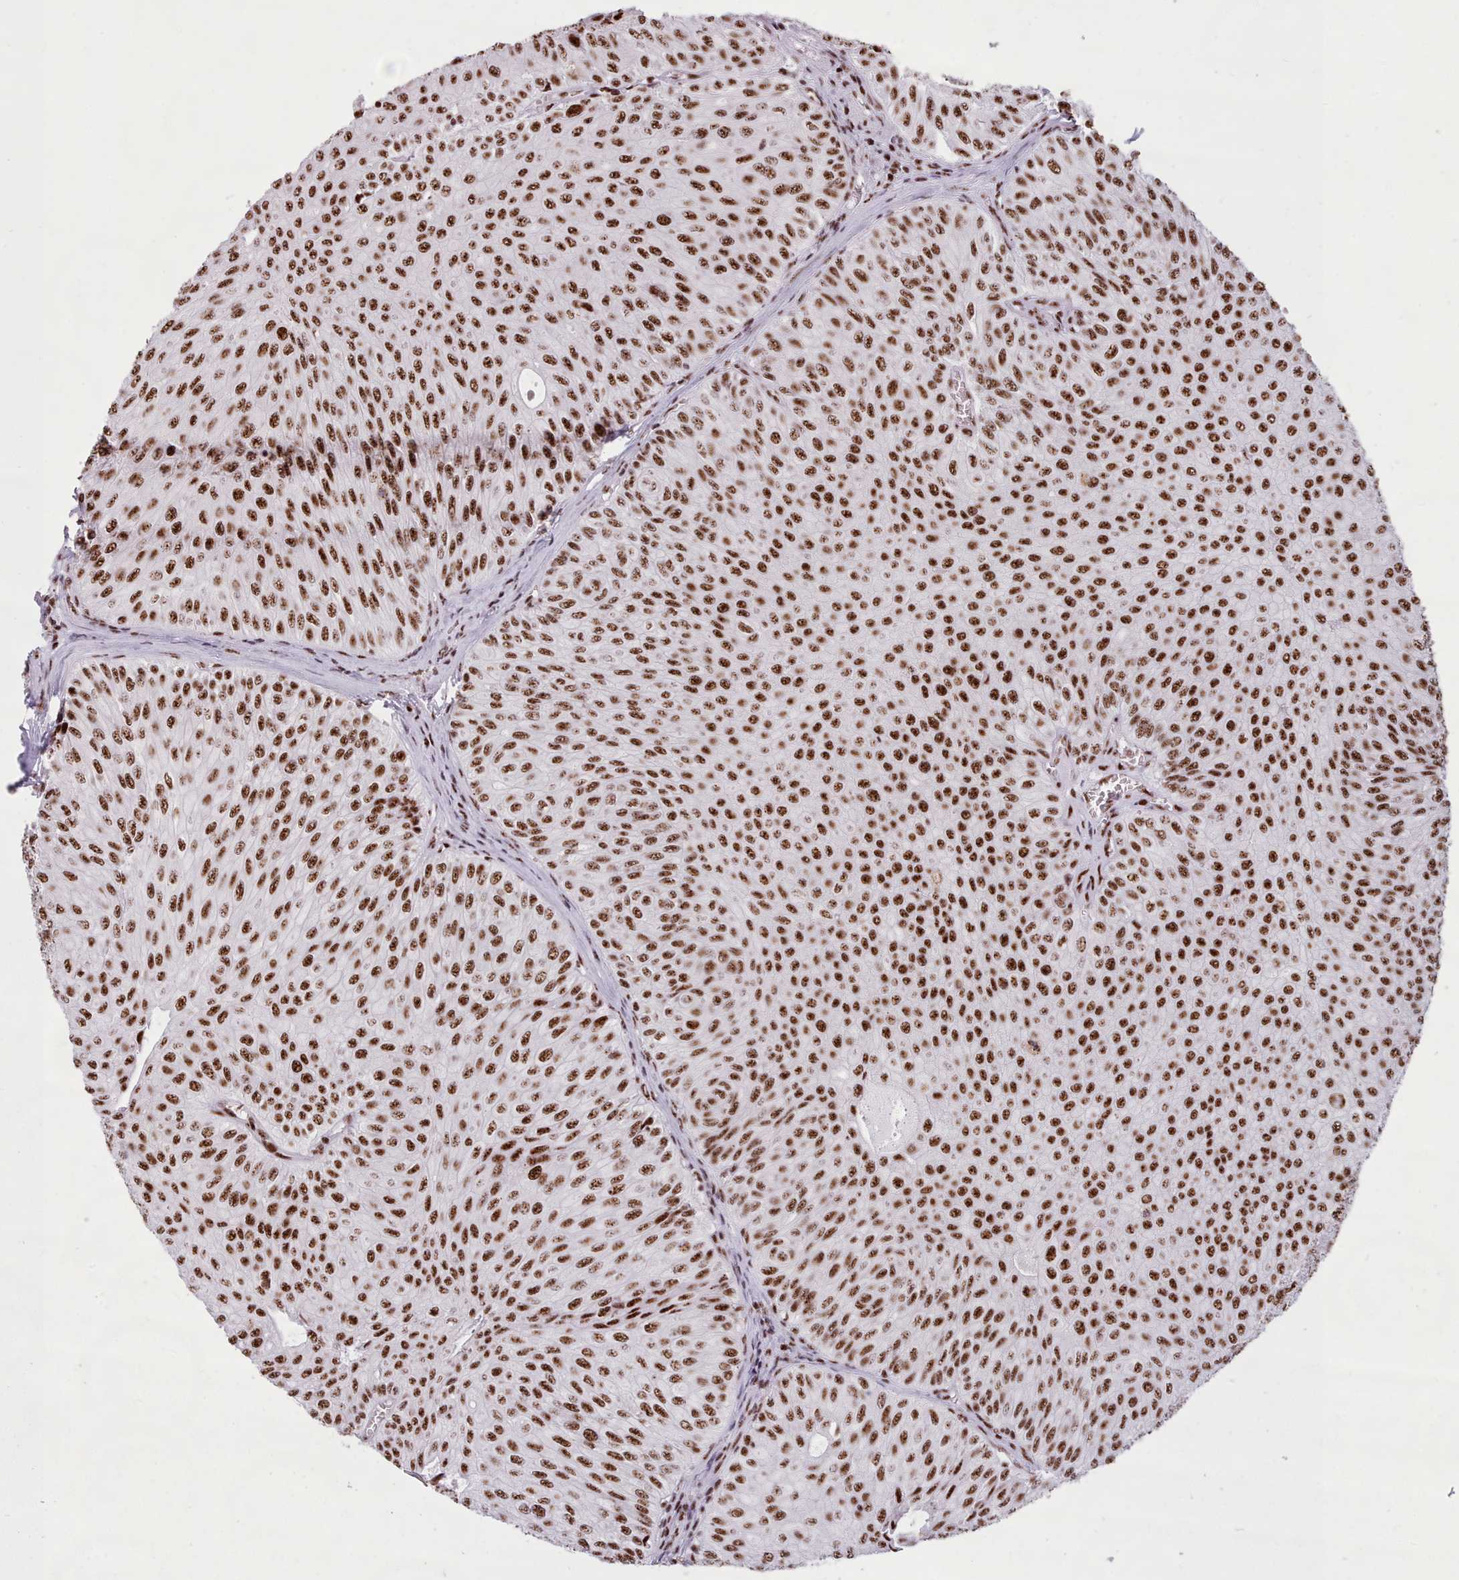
{"staining": {"intensity": "strong", "quantity": ">75%", "location": "nuclear"}, "tissue": "urothelial cancer", "cell_type": "Tumor cells", "image_type": "cancer", "snomed": [{"axis": "morphology", "description": "Urothelial carcinoma, NOS"}, {"axis": "topography", "description": "Urinary bladder"}], "caption": "A photomicrograph showing strong nuclear staining in approximately >75% of tumor cells in urothelial cancer, as visualized by brown immunohistochemical staining.", "gene": "TMEM35B", "patient": {"sex": "male", "age": 59}}